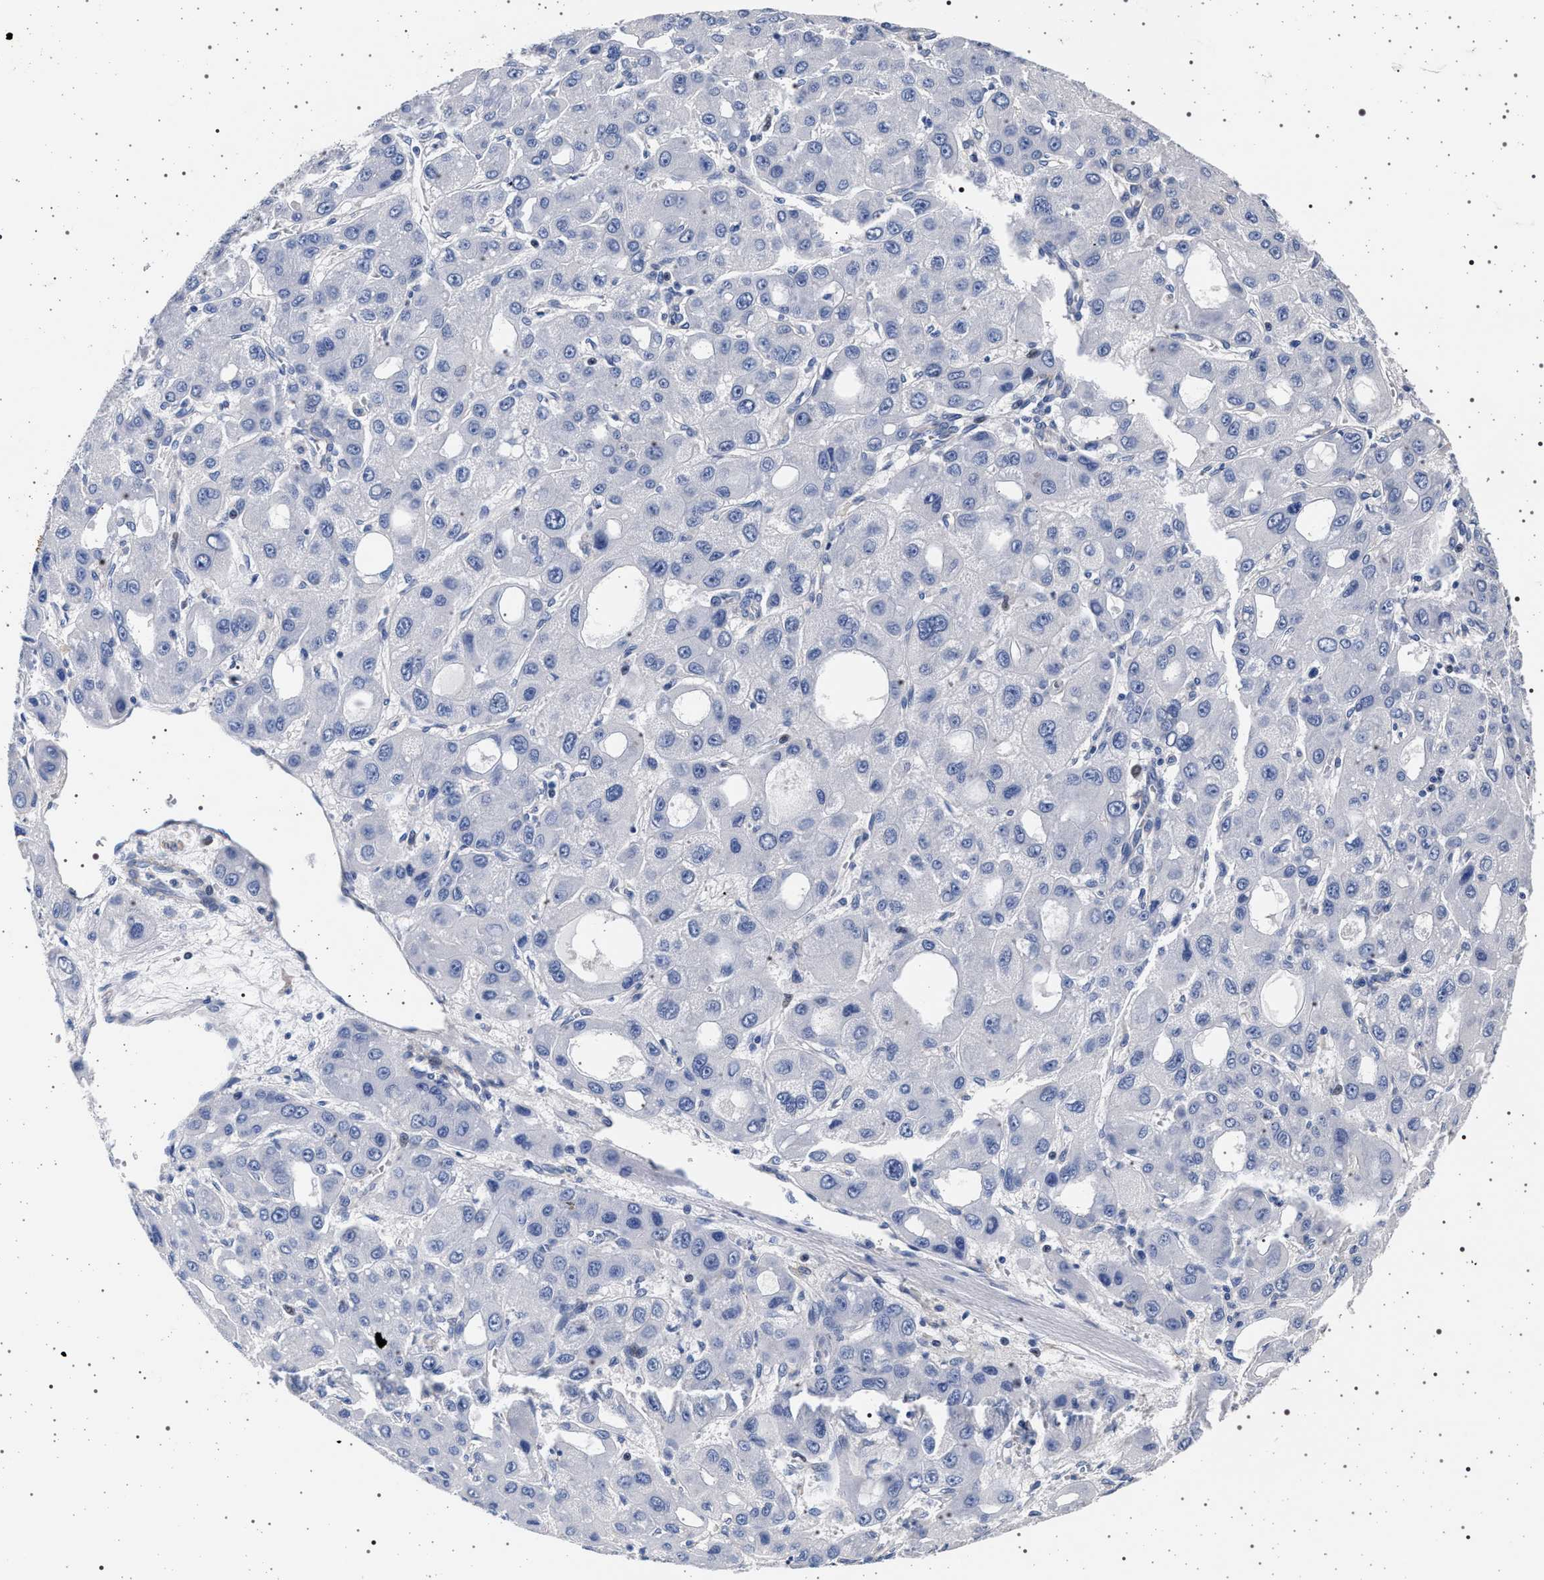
{"staining": {"intensity": "negative", "quantity": "none", "location": "none"}, "tissue": "liver cancer", "cell_type": "Tumor cells", "image_type": "cancer", "snomed": [{"axis": "morphology", "description": "Carcinoma, Hepatocellular, NOS"}, {"axis": "topography", "description": "Liver"}], "caption": "Human hepatocellular carcinoma (liver) stained for a protein using IHC reveals no staining in tumor cells.", "gene": "SLC9A1", "patient": {"sex": "male", "age": 55}}